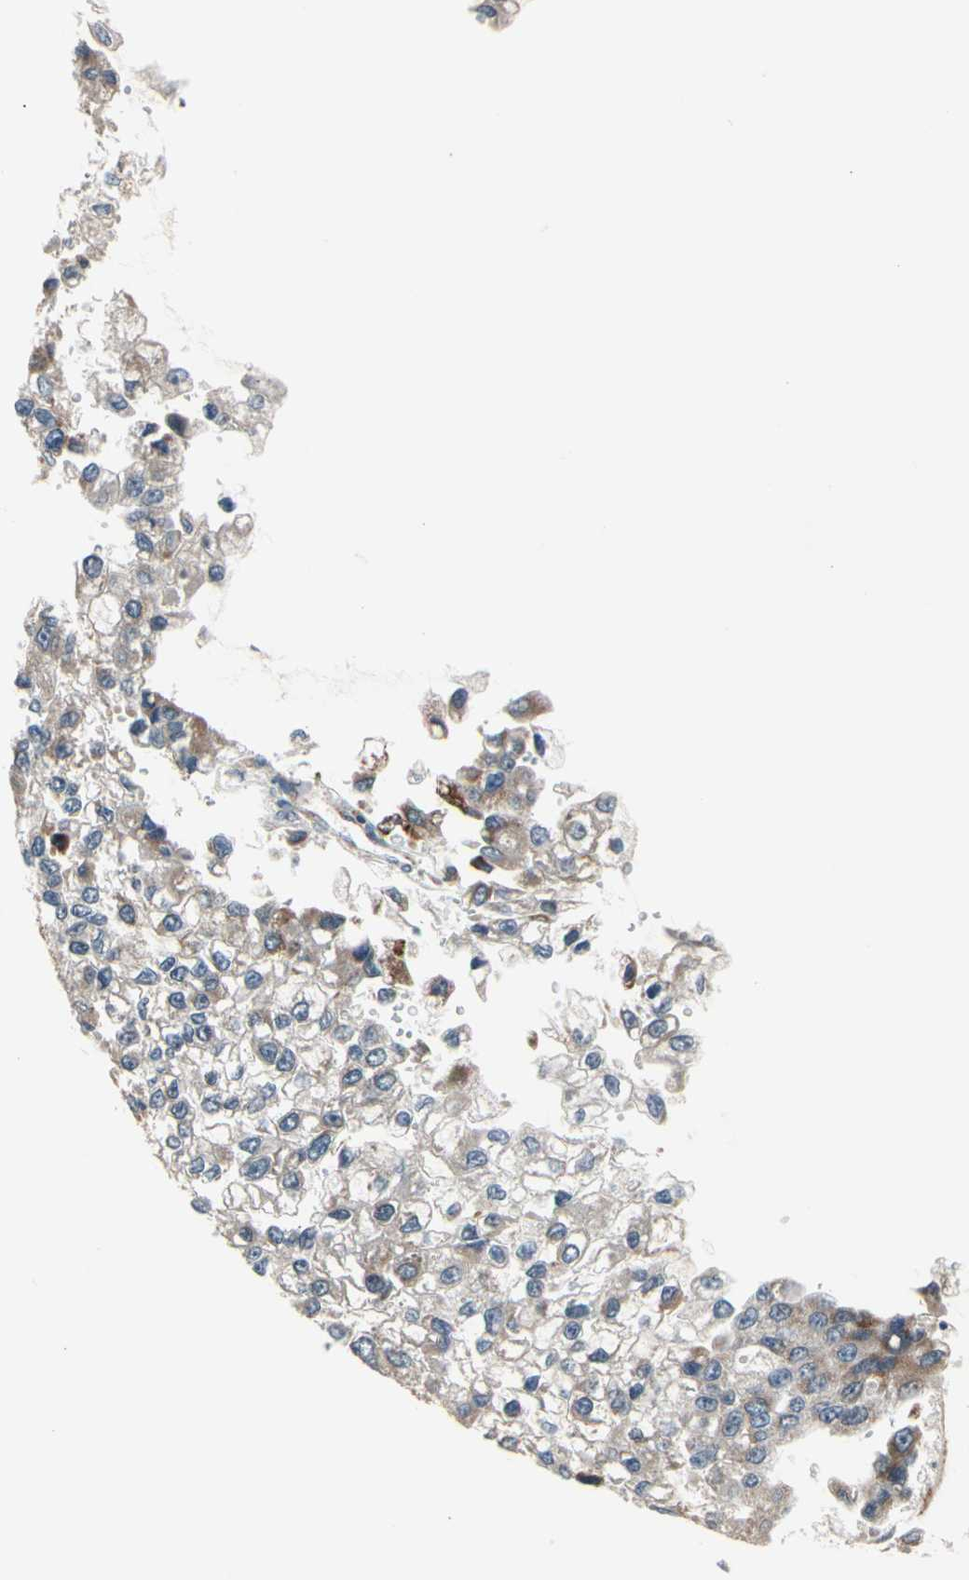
{"staining": {"intensity": "weak", "quantity": ">75%", "location": "cytoplasmic/membranous"}, "tissue": "liver cancer", "cell_type": "Tumor cells", "image_type": "cancer", "snomed": [{"axis": "morphology", "description": "Carcinoma, Hepatocellular, NOS"}, {"axis": "topography", "description": "Liver"}], "caption": "This is a photomicrograph of immunohistochemistry (IHC) staining of liver hepatocellular carcinoma, which shows weak staining in the cytoplasmic/membranous of tumor cells.", "gene": "CPT1A", "patient": {"sex": "female", "age": 66}}